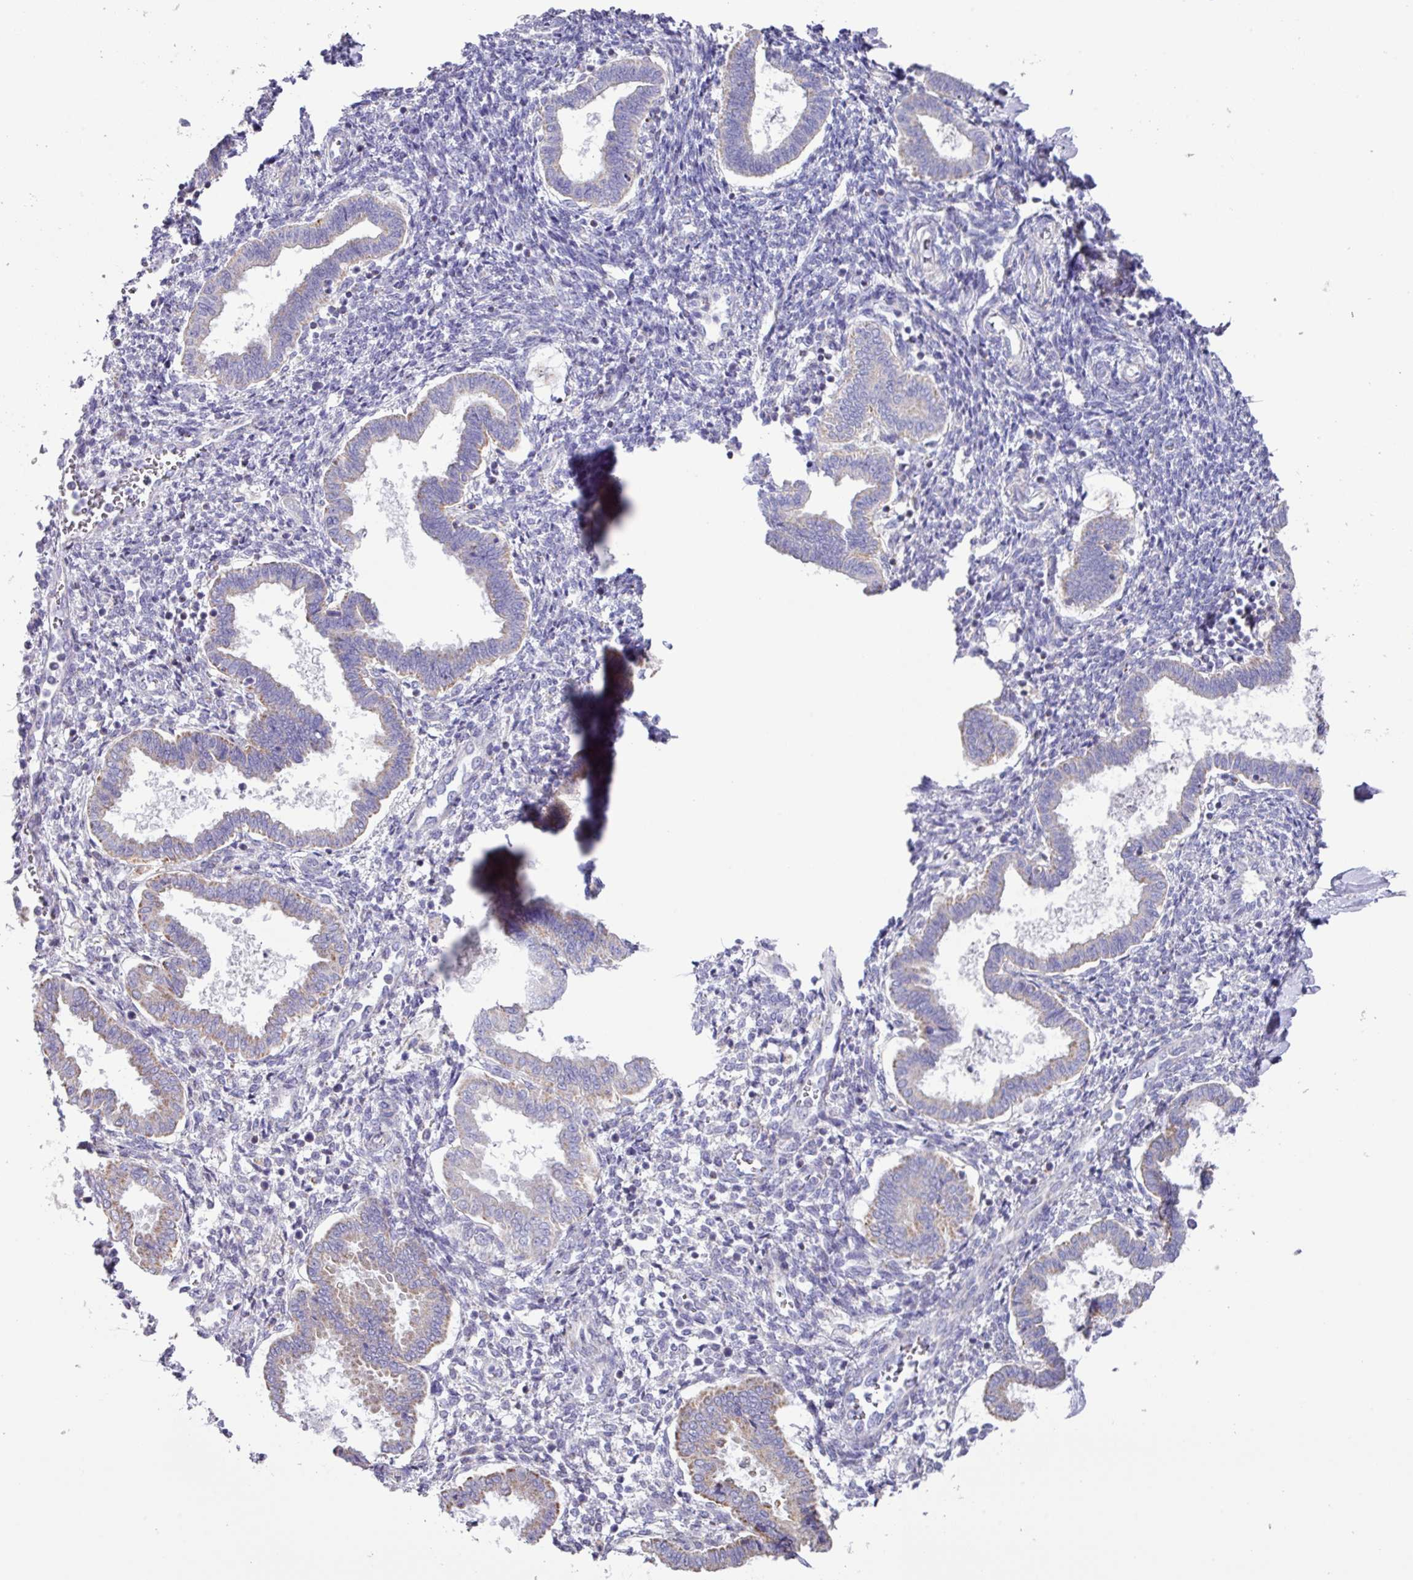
{"staining": {"intensity": "negative", "quantity": "none", "location": "none"}, "tissue": "endometrium", "cell_type": "Cells in endometrial stroma", "image_type": "normal", "snomed": [{"axis": "morphology", "description": "Normal tissue, NOS"}, {"axis": "topography", "description": "Endometrium"}], "caption": "Photomicrograph shows no significant protein expression in cells in endometrial stroma of unremarkable endometrium.", "gene": "MT", "patient": {"sex": "female", "age": 24}}